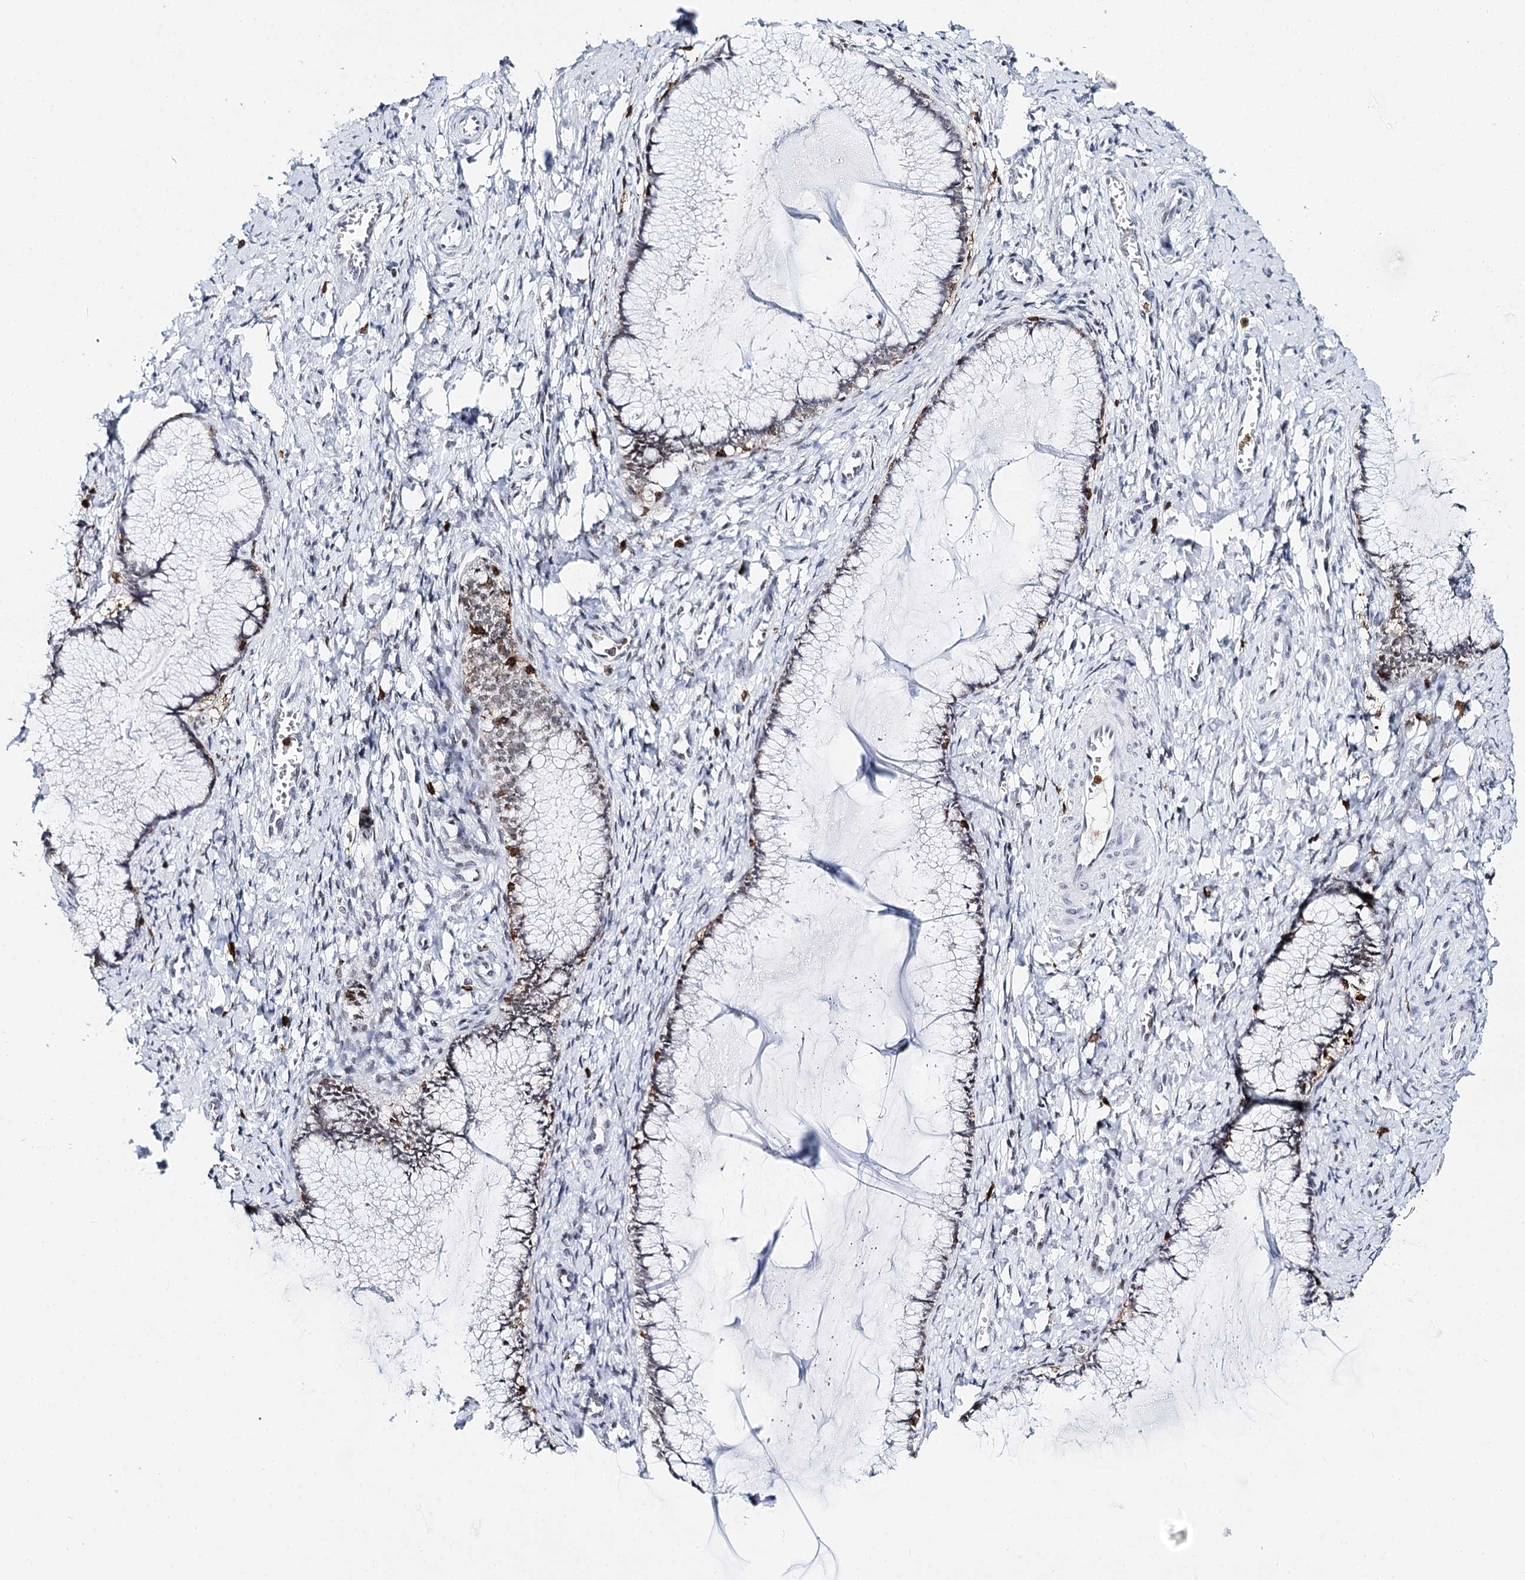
{"staining": {"intensity": "negative", "quantity": "none", "location": "none"}, "tissue": "cervix", "cell_type": "Glandular cells", "image_type": "normal", "snomed": [{"axis": "morphology", "description": "Normal tissue, NOS"}, {"axis": "morphology", "description": "Adenocarcinoma, NOS"}, {"axis": "topography", "description": "Cervix"}], "caption": "Glandular cells show no significant protein expression in normal cervix. (Immunohistochemistry (ihc), brightfield microscopy, high magnification).", "gene": "BARD1", "patient": {"sex": "female", "age": 29}}